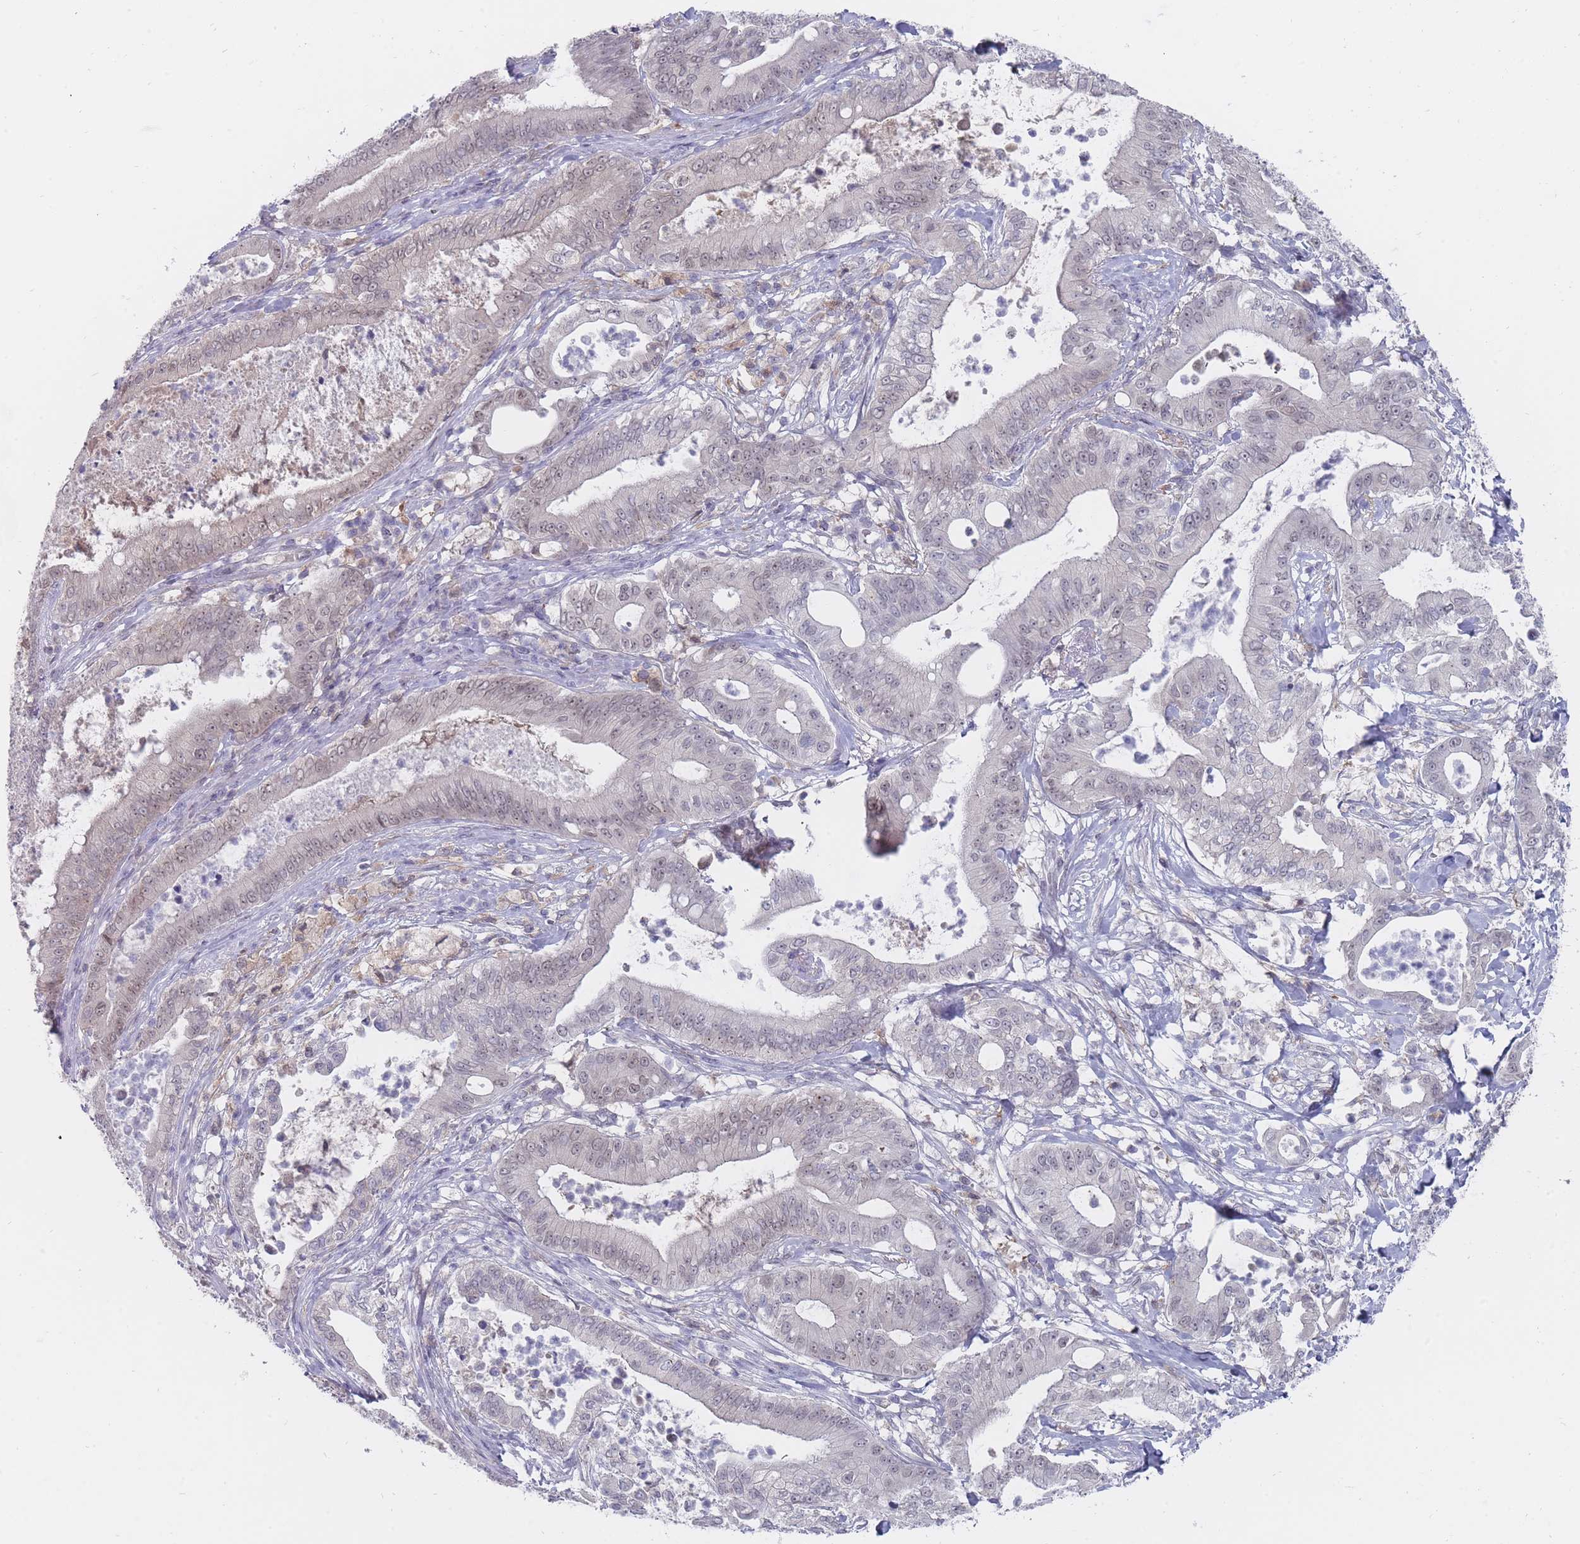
{"staining": {"intensity": "weak", "quantity": "25%-75%", "location": "nuclear"}, "tissue": "pancreatic cancer", "cell_type": "Tumor cells", "image_type": "cancer", "snomed": [{"axis": "morphology", "description": "Adenocarcinoma, NOS"}, {"axis": "topography", "description": "Pancreas"}], "caption": "Protein expression analysis of human adenocarcinoma (pancreatic) reveals weak nuclear staining in about 25%-75% of tumor cells. Immunohistochemistry stains the protein in brown and the nuclei are stained blue.", "gene": "GINS1", "patient": {"sex": "male", "age": 71}}